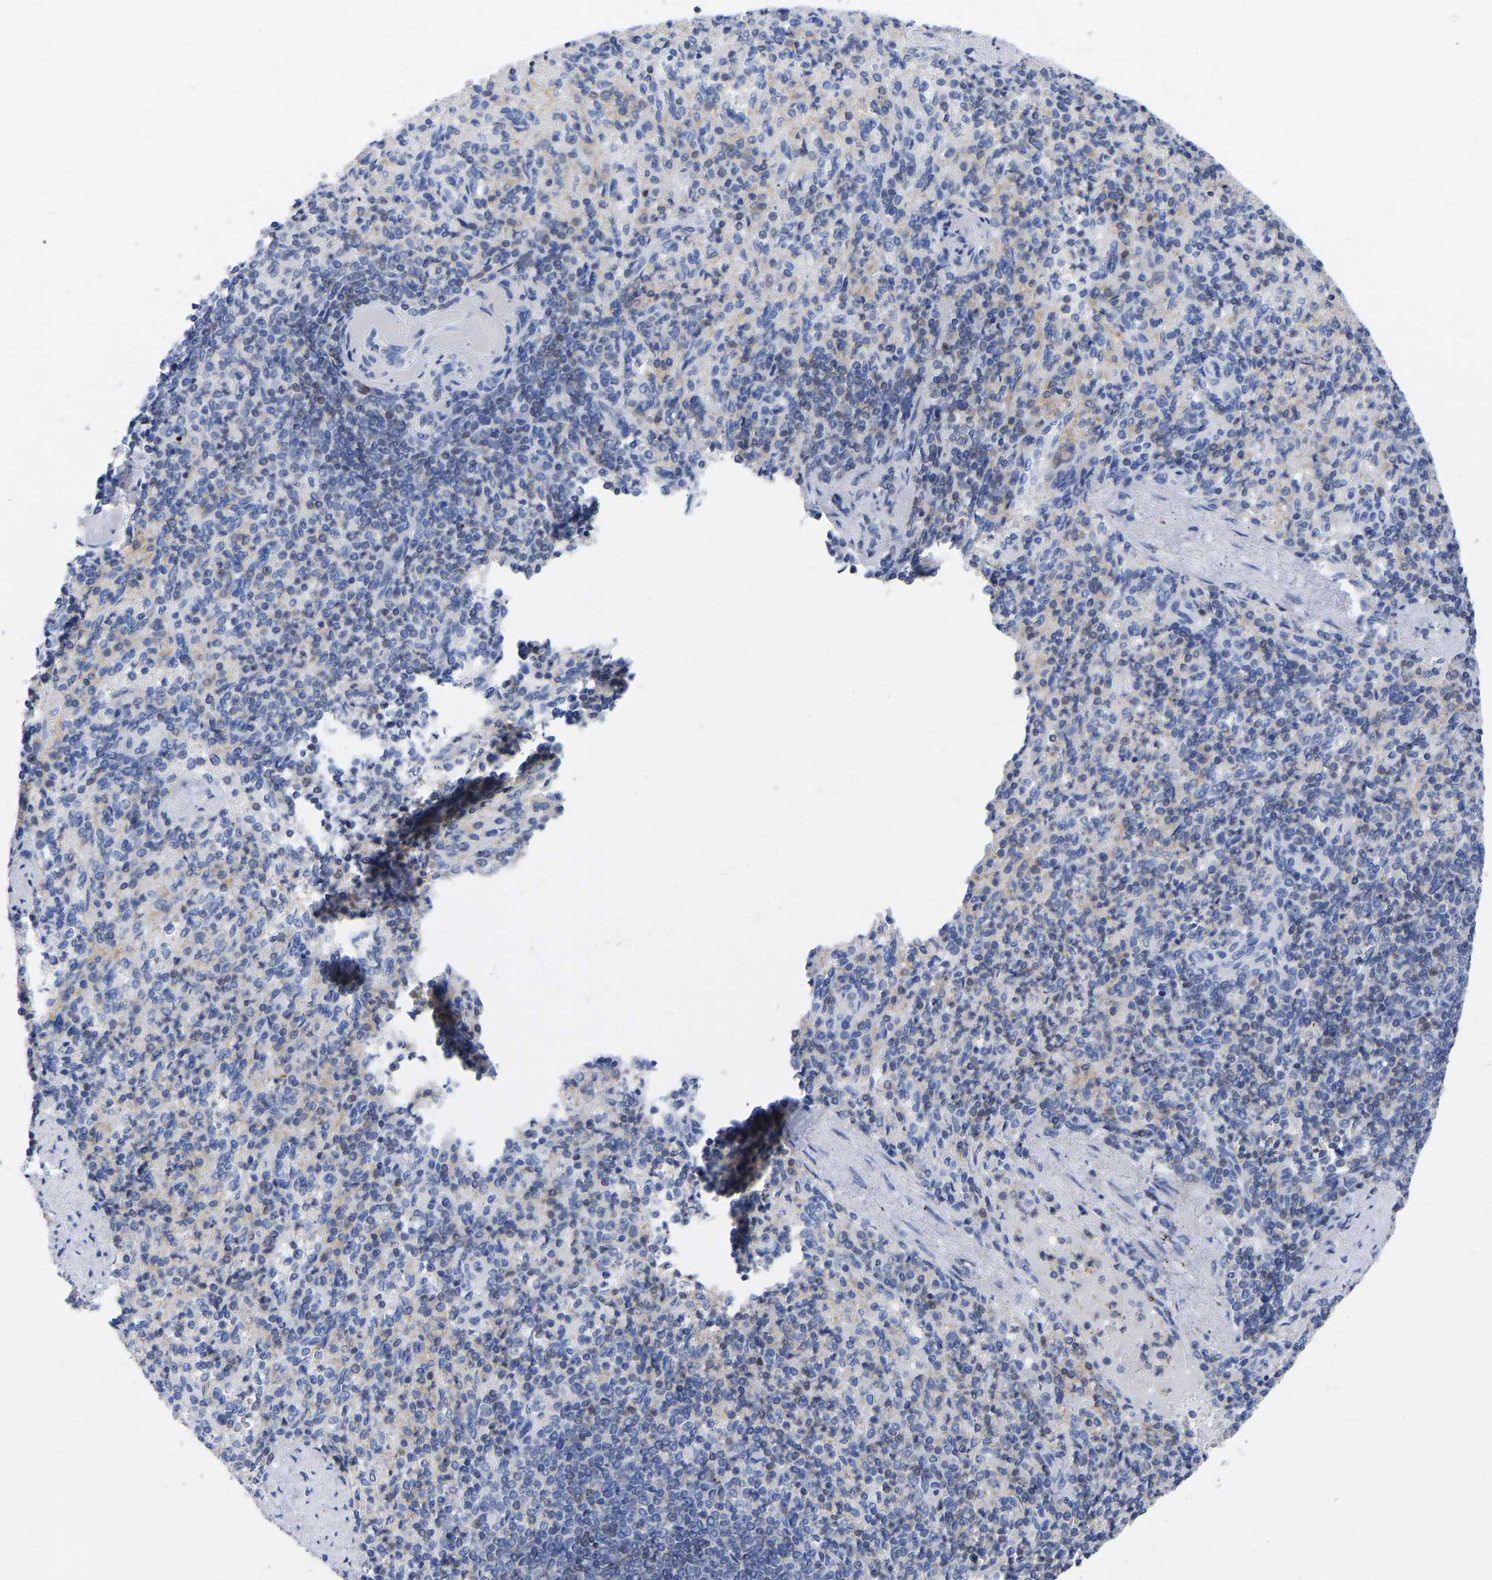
{"staining": {"intensity": "weak", "quantity": "25%-75%", "location": "cytoplasmic/membranous"}, "tissue": "spleen", "cell_type": "Cells in red pulp", "image_type": "normal", "snomed": [{"axis": "morphology", "description": "Normal tissue, NOS"}, {"axis": "topography", "description": "Spleen"}], "caption": "A brown stain shows weak cytoplasmic/membranous staining of a protein in cells in red pulp of normal human spleen. (IHC, brightfield microscopy, high magnification).", "gene": "PTPN7", "patient": {"sex": "female", "age": 74}}